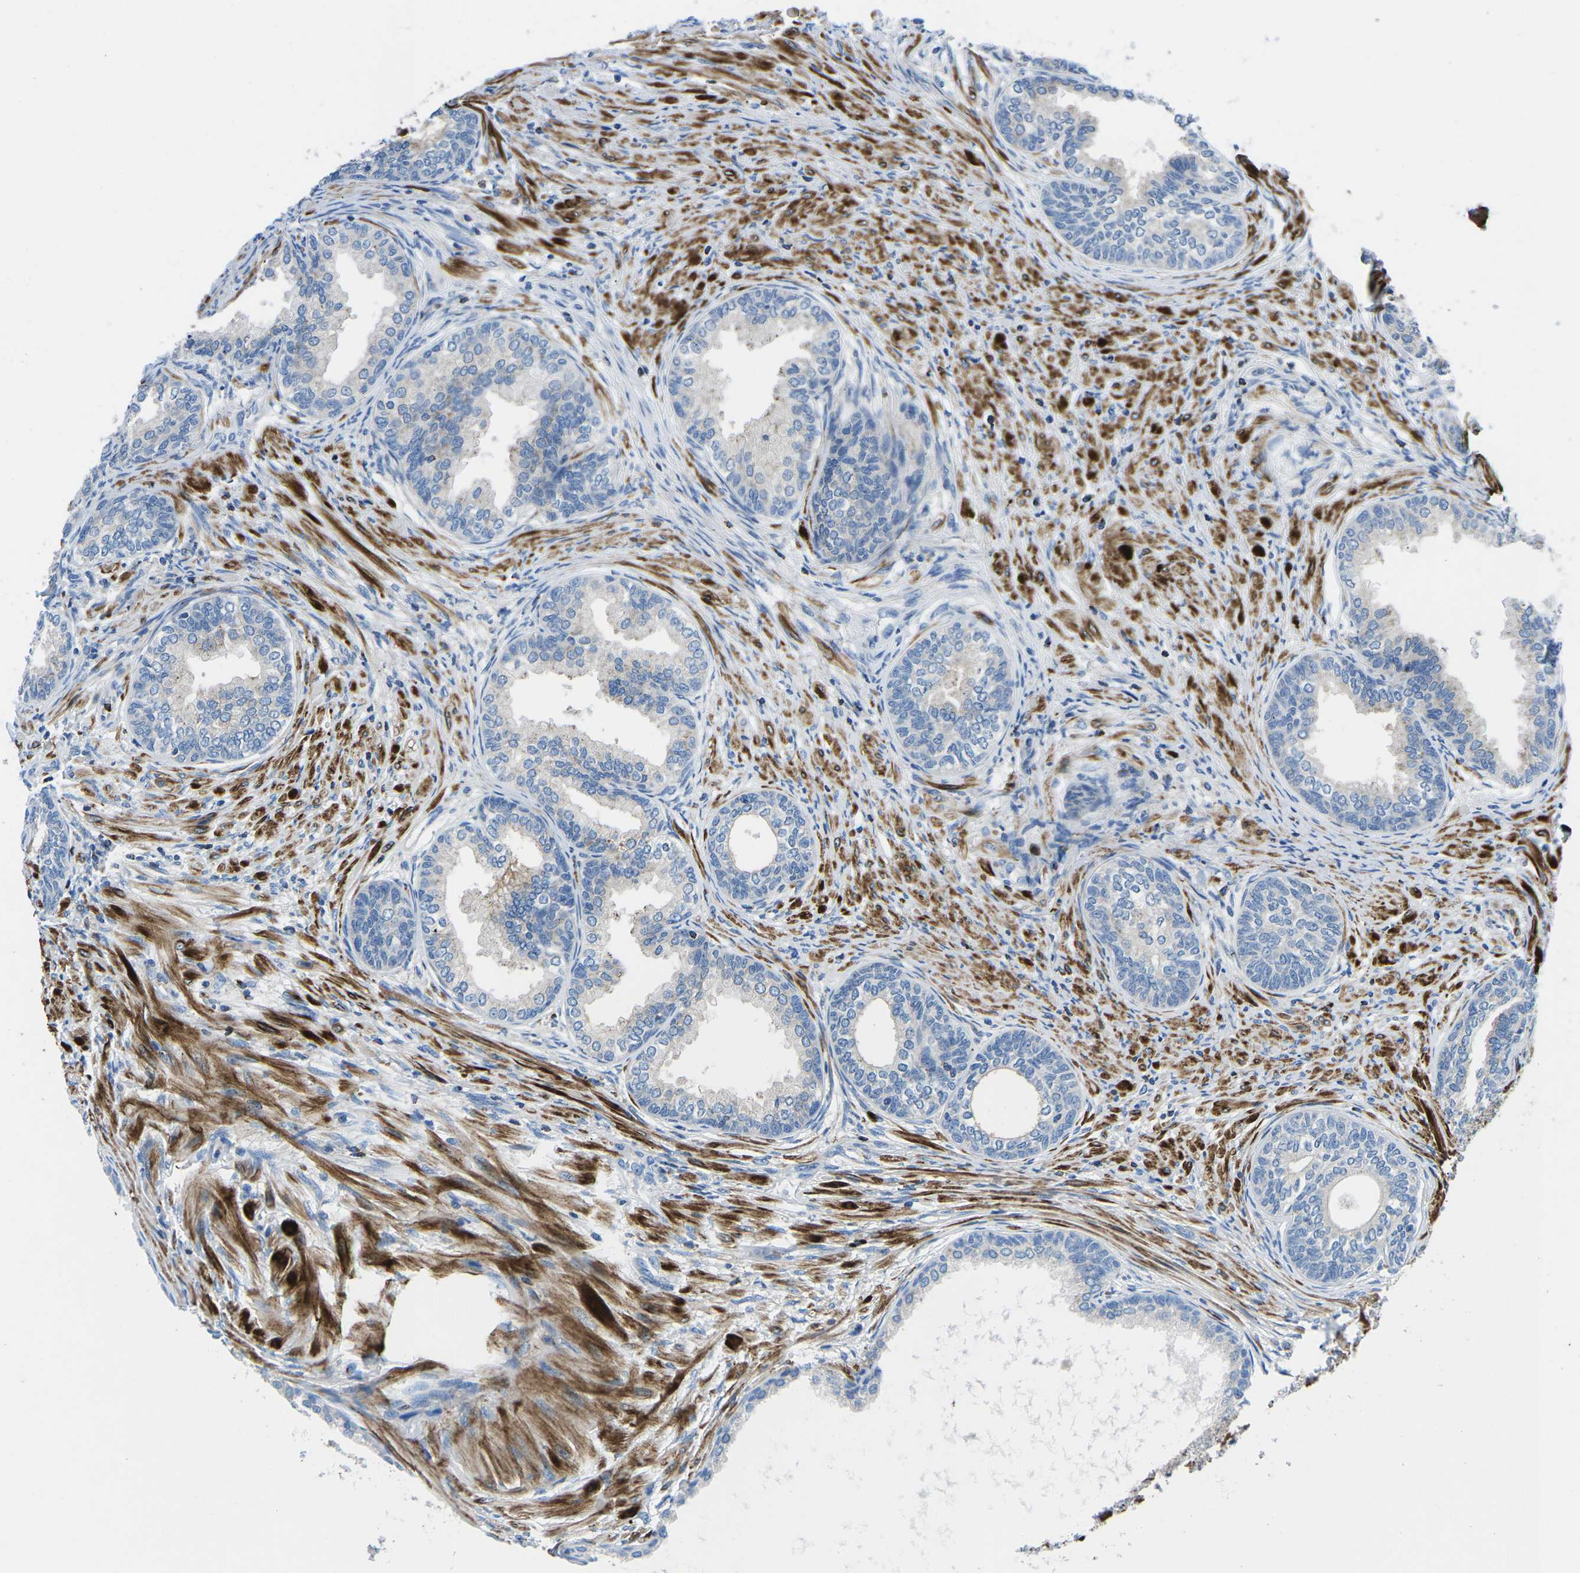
{"staining": {"intensity": "negative", "quantity": "none", "location": "none"}, "tissue": "prostate", "cell_type": "Glandular cells", "image_type": "normal", "snomed": [{"axis": "morphology", "description": "Normal tissue, NOS"}, {"axis": "topography", "description": "Prostate"}], "caption": "DAB immunohistochemical staining of unremarkable prostate reveals no significant expression in glandular cells. The staining is performed using DAB brown chromogen with nuclei counter-stained in using hematoxylin.", "gene": "MC4R", "patient": {"sex": "male", "age": 76}}